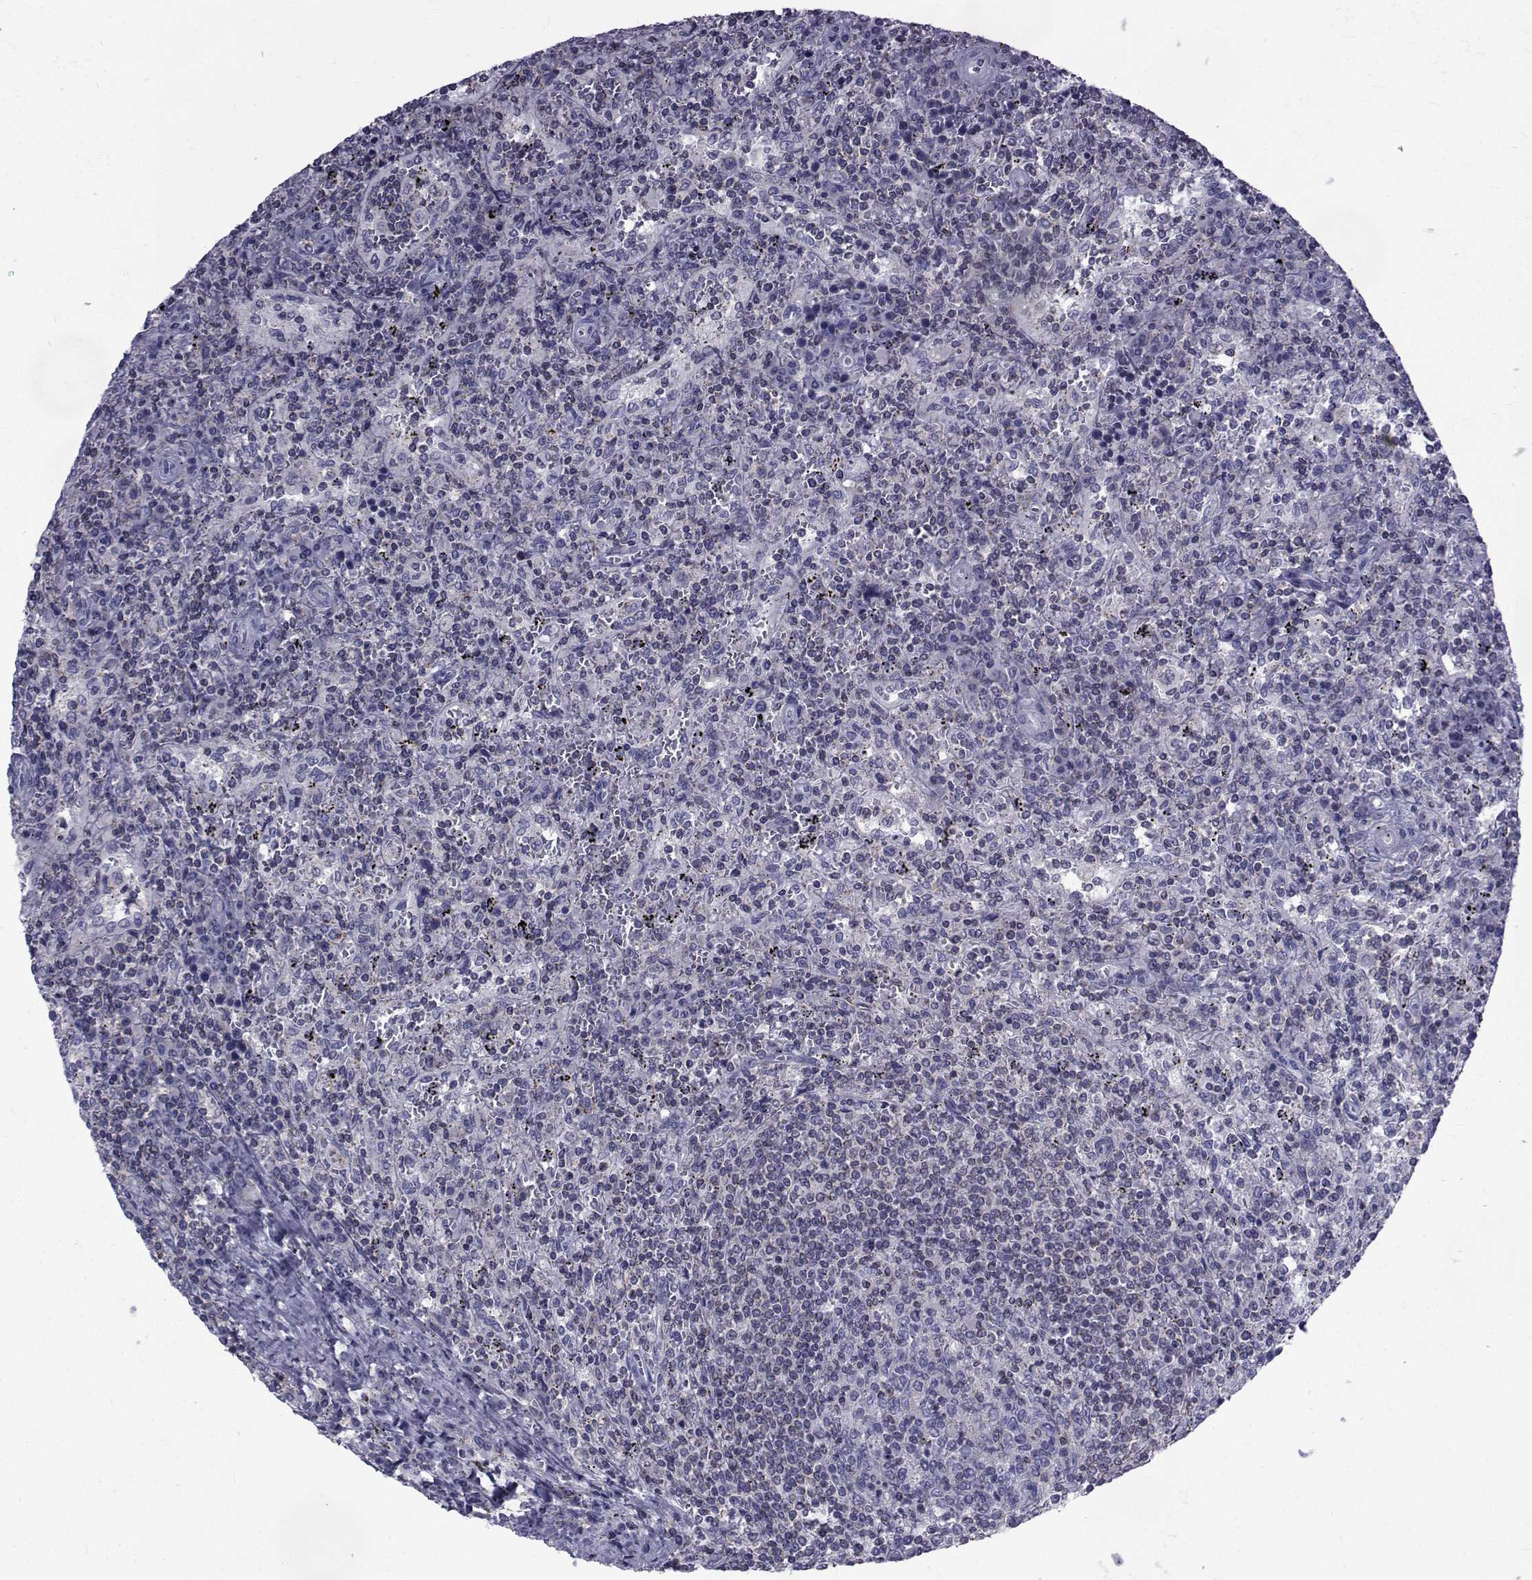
{"staining": {"intensity": "negative", "quantity": "none", "location": "none"}, "tissue": "lymphoma", "cell_type": "Tumor cells", "image_type": "cancer", "snomed": [{"axis": "morphology", "description": "Malignant lymphoma, non-Hodgkin's type, Low grade"}, {"axis": "topography", "description": "Spleen"}], "caption": "Immunohistochemical staining of lymphoma reveals no significant expression in tumor cells. The staining was performed using DAB (3,3'-diaminobenzidine) to visualize the protein expression in brown, while the nuclei were stained in blue with hematoxylin (Magnification: 20x).", "gene": "PDE6H", "patient": {"sex": "male", "age": 62}}